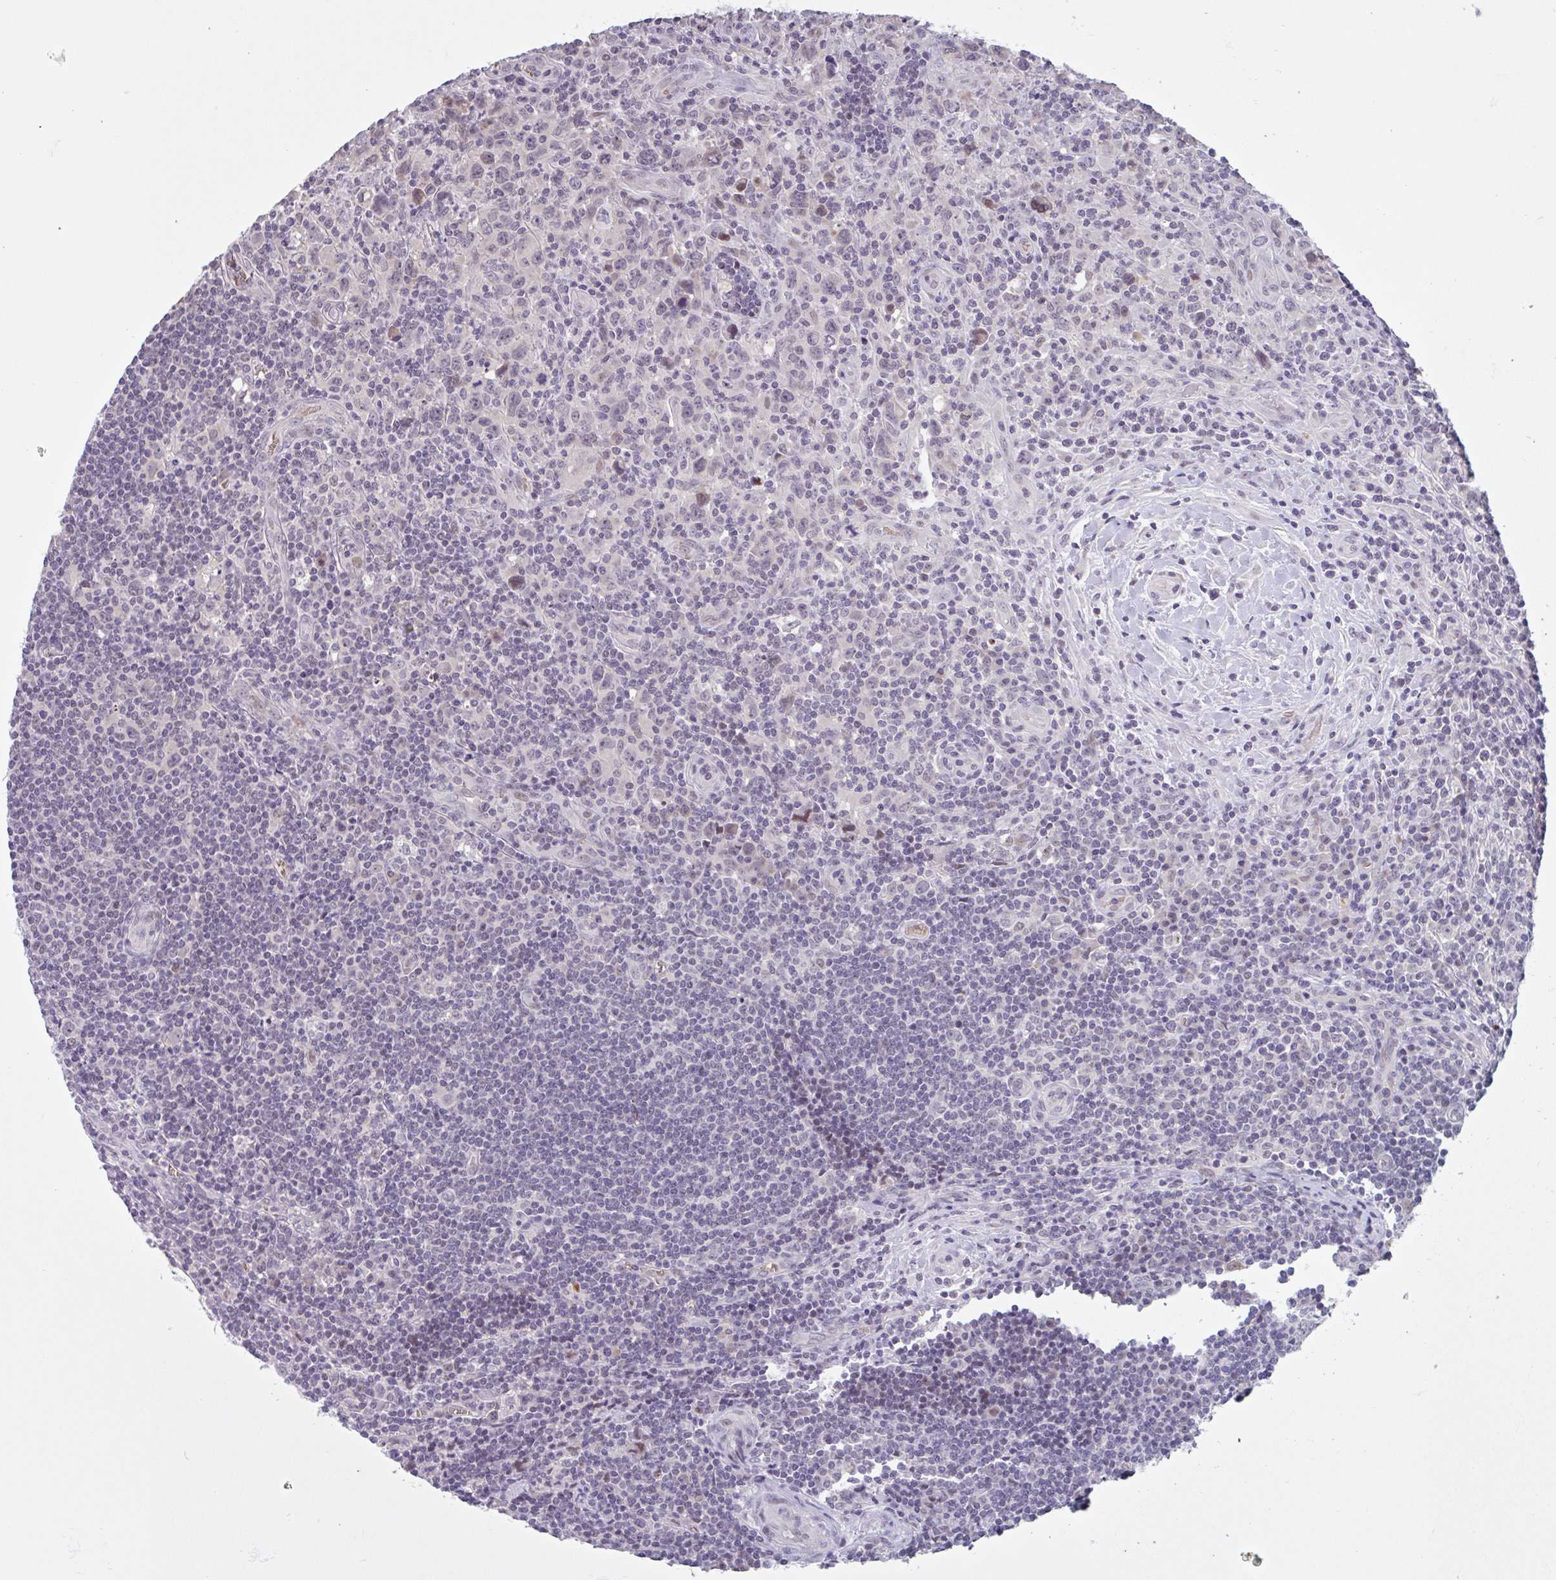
{"staining": {"intensity": "weak", "quantity": "<25%", "location": "nuclear"}, "tissue": "lymphoma", "cell_type": "Tumor cells", "image_type": "cancer", "snomed": [{"axis": "morphology", "description": "Hodgkin's disease, NOS"}, {"axis": "topography", "description": "Lymph node"}], "caption": "The IHC histopathology image has no significant expression in tumor cells of lymphoma tissue.", "gene": "RHAG", "patient": {"sex": "female", "age": 18}}